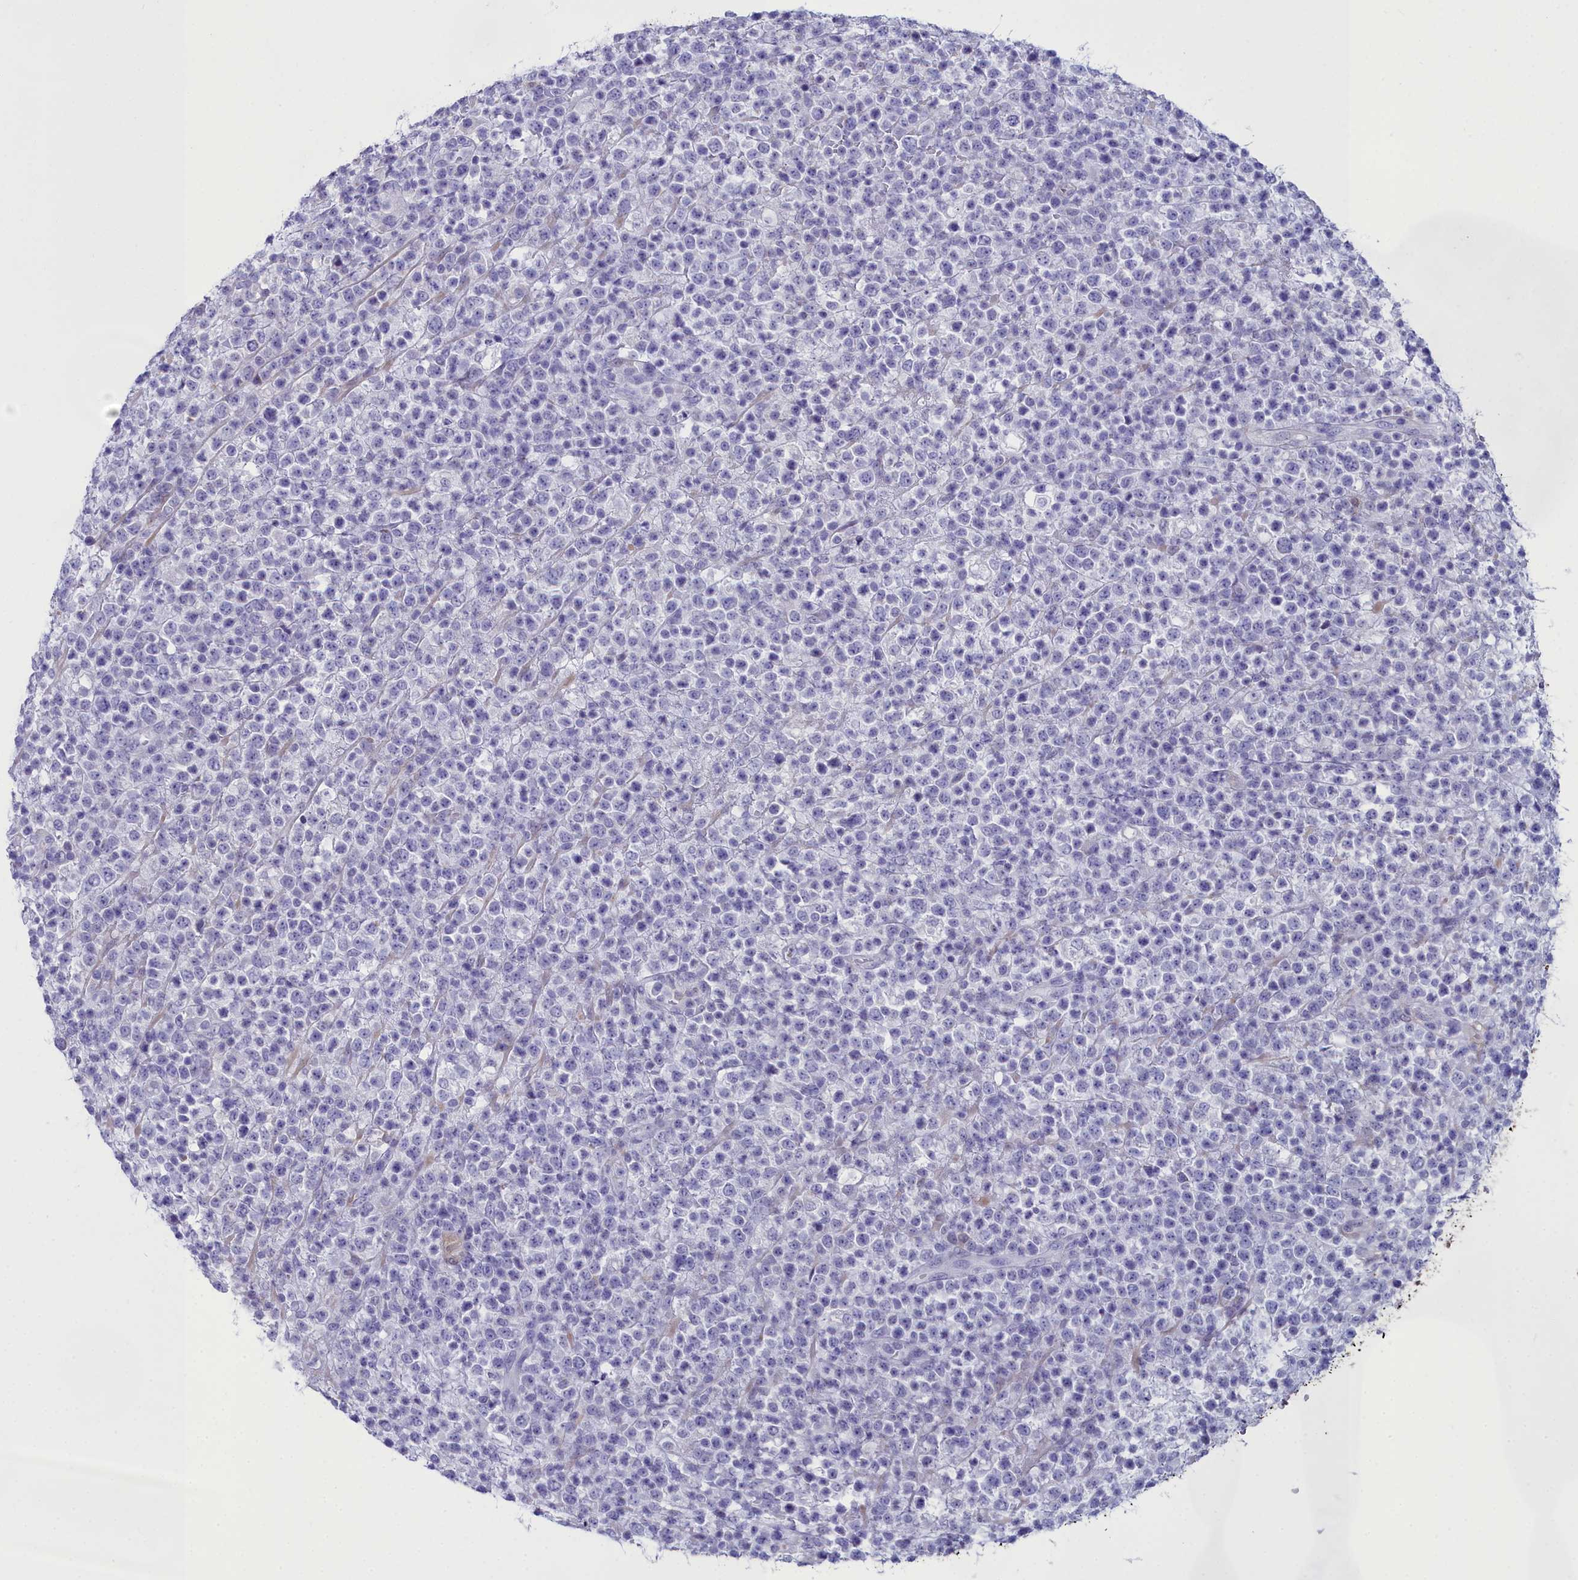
{"staining": {"intensity": "negative", "quantity": "none", "location": "none"}, "tissue": "lymphoma", "cell_type": "Tumor cells", "image_type": "cancer", "snomed": [{"axis": "morphology", "description": "Malignant lymphoma, non-Hodgkin's type, High grade"}, {"axis": "topography", "description": "Colon"}], "caption": "This is an immunohistochemistry histopathology image of human lymphoma. There is no staining in tumor cells.", "gene": "PPP1R14A", "patient": {"sex": "female", "age": 53}}